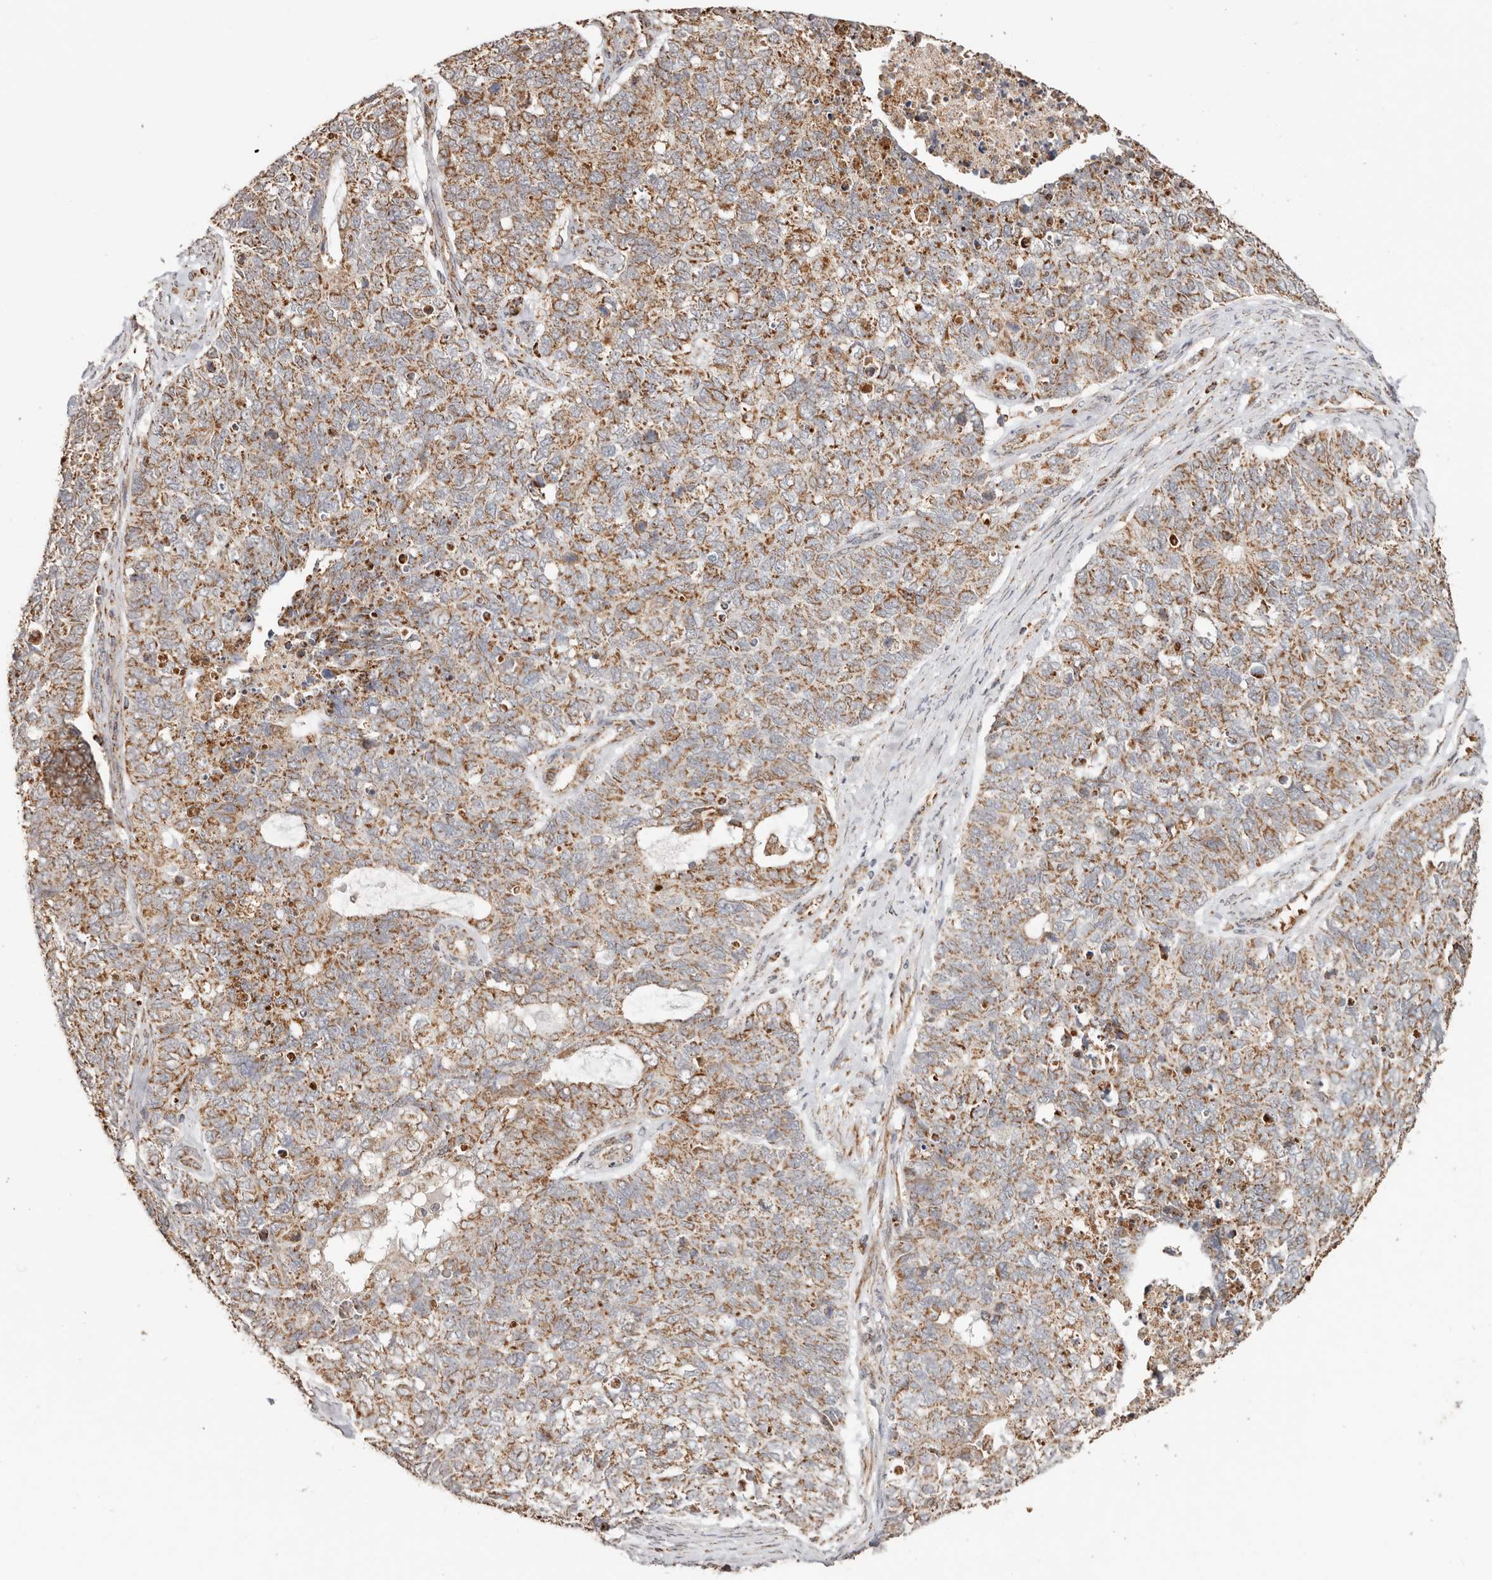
{"staining": {"intensity": "moderate", "quantity": ">75%", "location": "cytoplasmic/membranous"}, "tissue": "cervical cancer", "cell_type": "Tumor cells", "image_type": "cancer", "snomed": [{"axis": "morphology", "description": "Squamous cell carcinoma, NOS"}, {"axis": "topography", "description": "Cervix"}], "caption": "Human squamous cell carcinoma (cervical) stained with a brown dye reveals moderate cytoplasmic/membranous positive expression in about >75% of tumor cells.", "gene": "NDUFB11", "patient": {"sex": "female", "age": 63}}